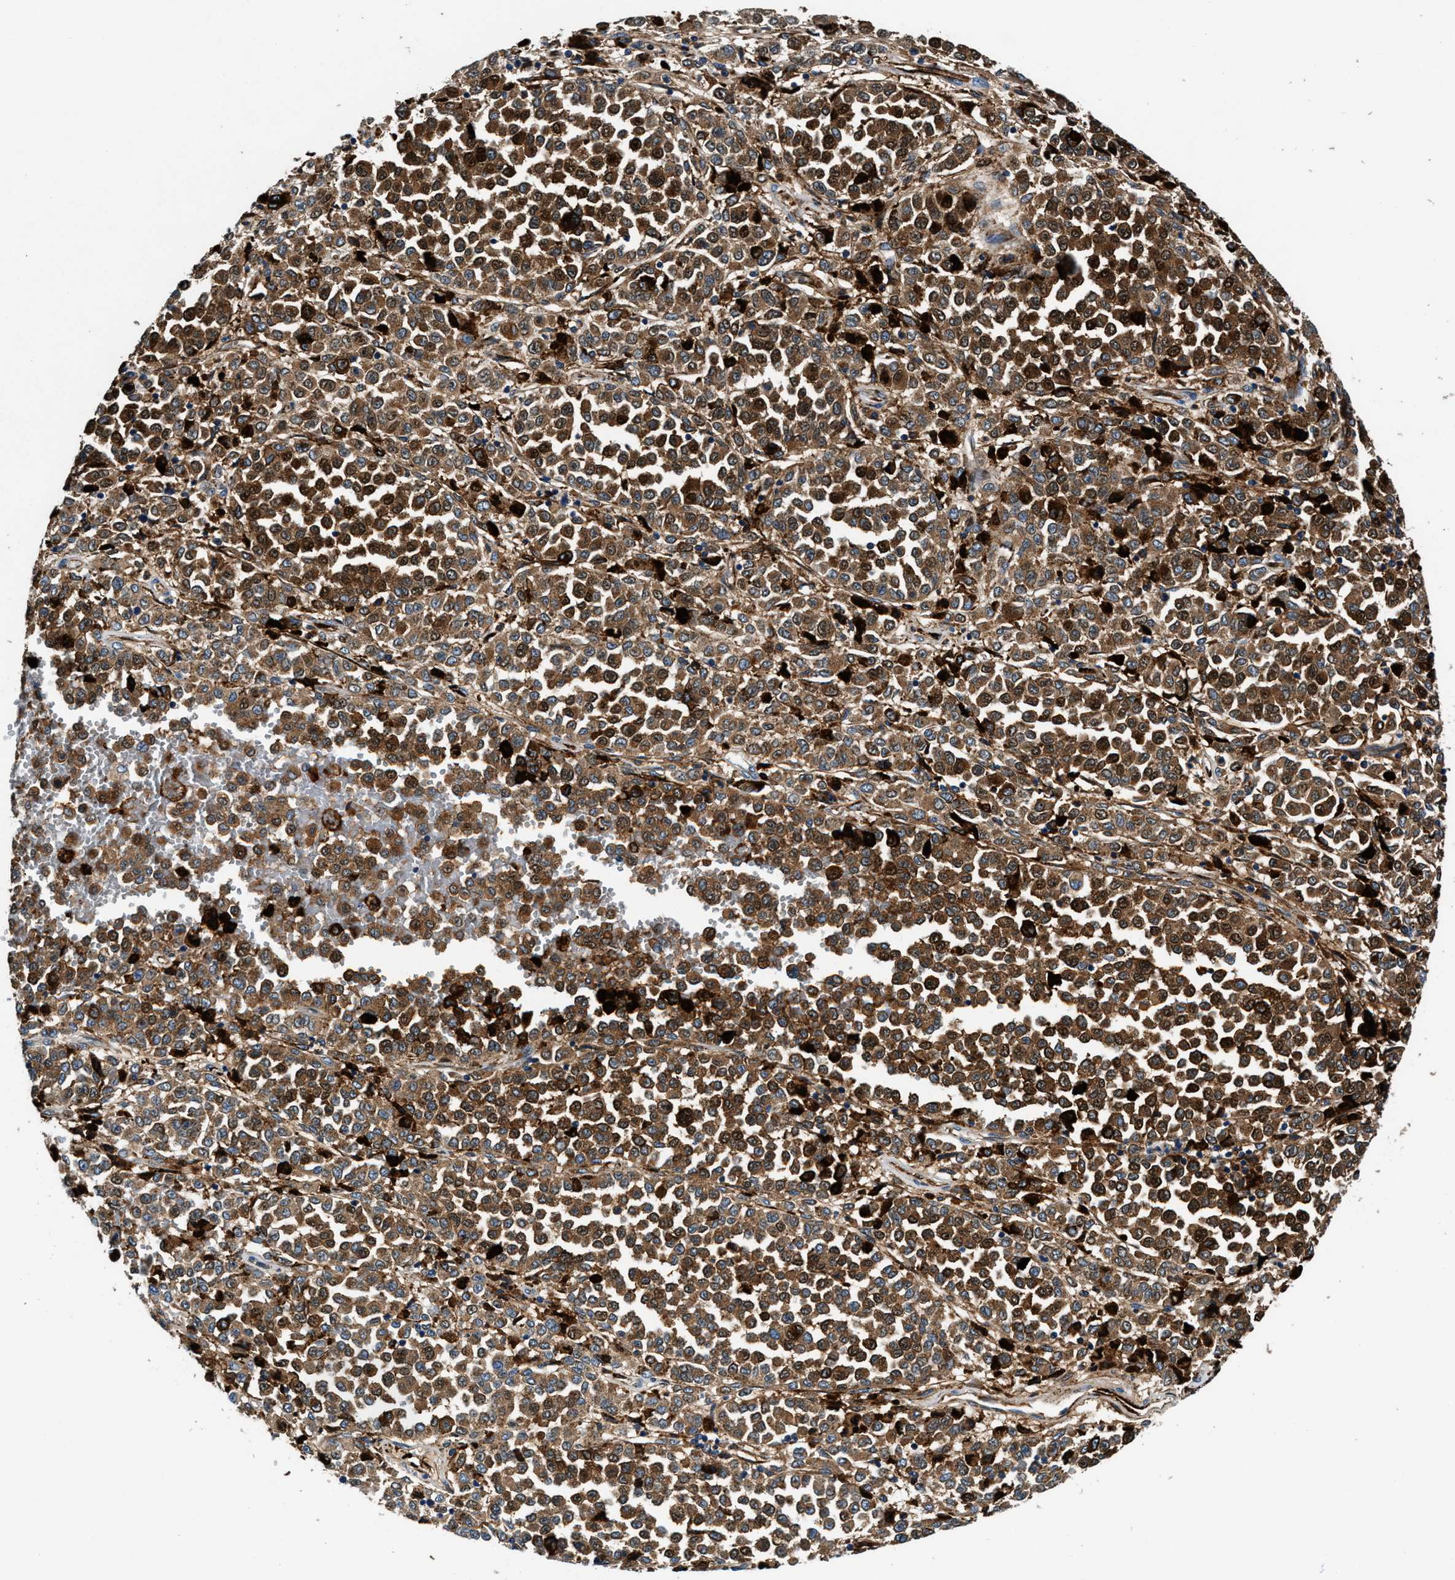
{"staining": {"intensity": "moderate", "quantity": ">75%", "location": "cytoplasmic/membranous"}, "tissue": "melanoma", "cell_type": "Tumor cells", "image_type": "cancer", "snomed": [{"axis": "morphology", "description": "Malignant melanoma, Metastatic site"}, {"axis": "topography", "description": "Pancreas"}], "caption": "Malignant melanoma (metastatic site) tissue reveals moderate cytoplasmic/membranous expression in about >75% of tumor cells", "gene": "SLFN11", "patient": {"sex": "female", "age": 30}}